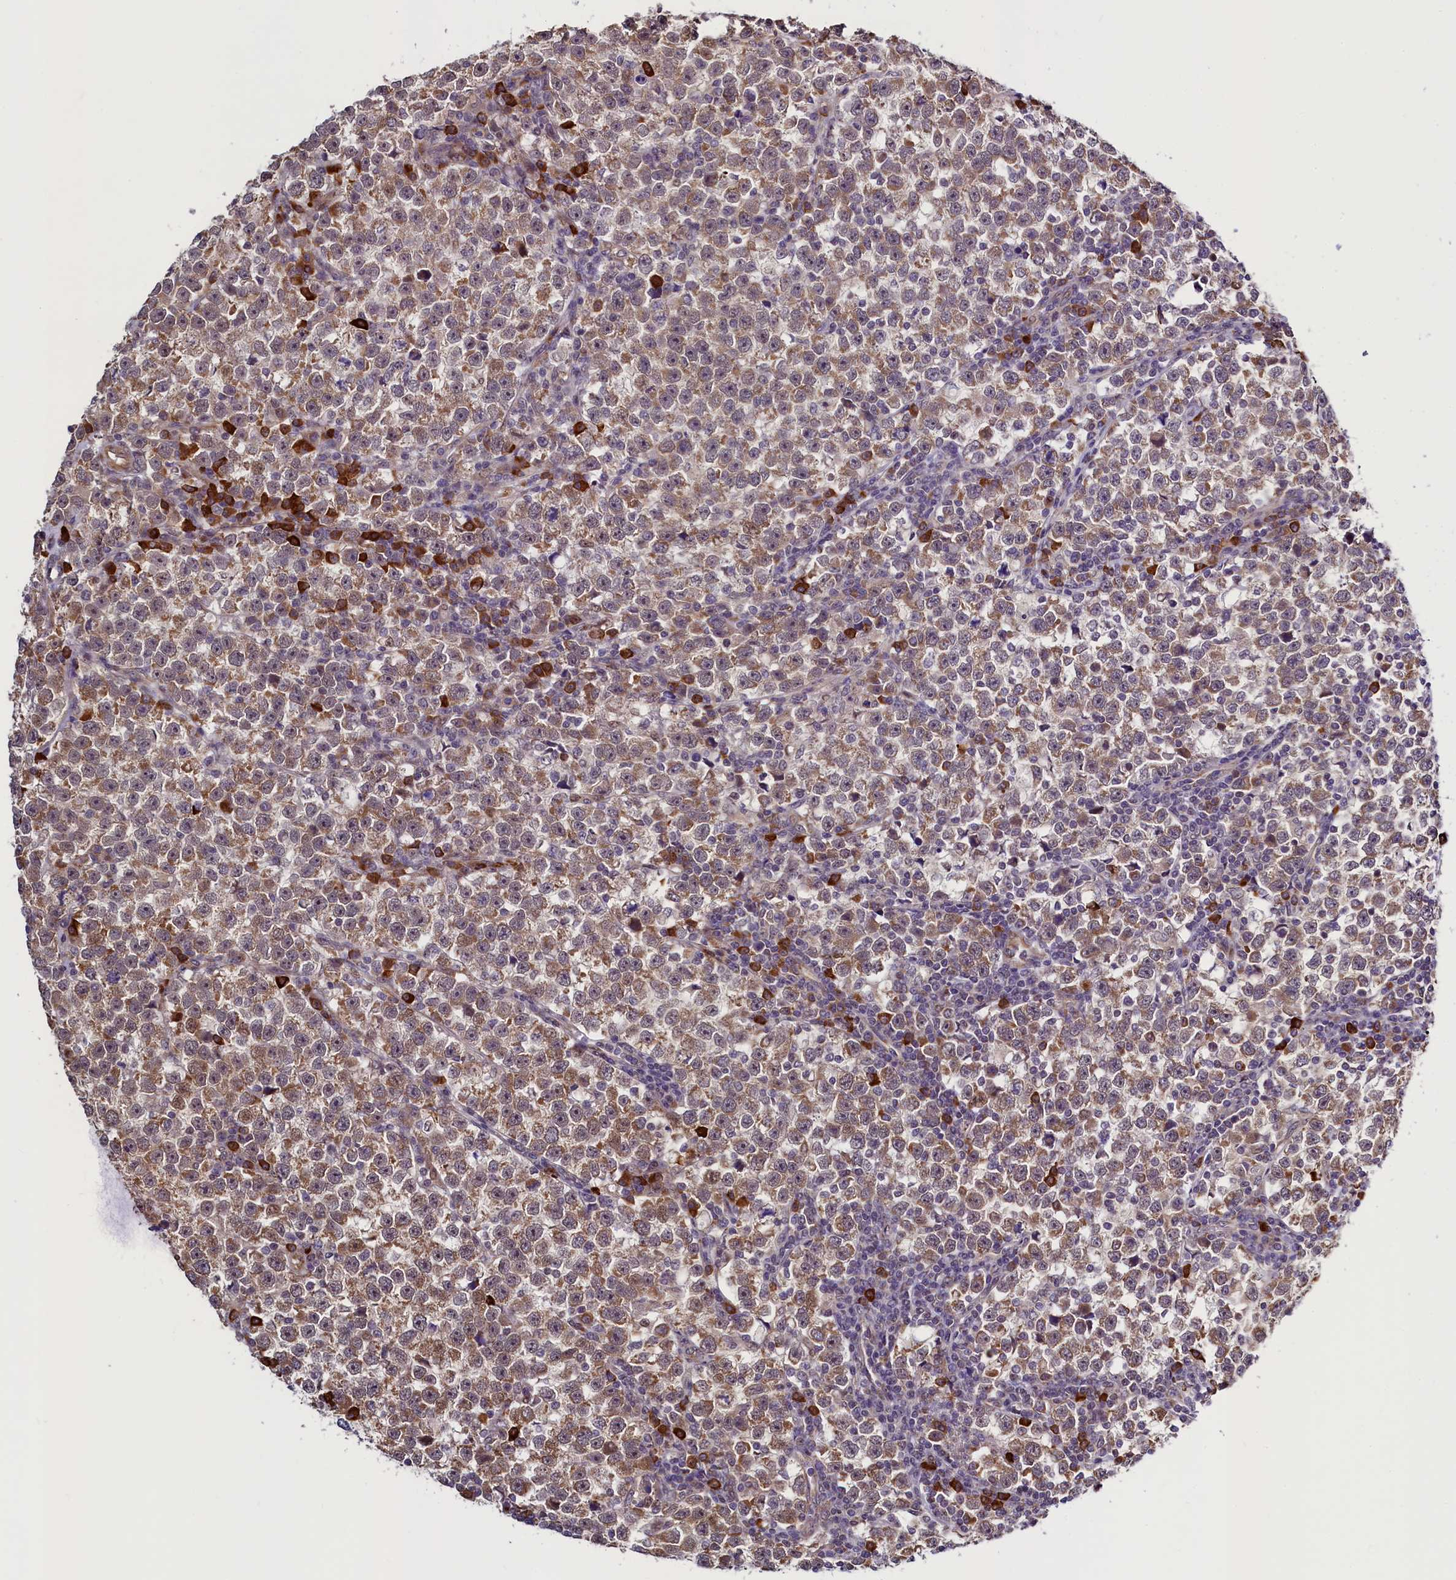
{"staining": {"intensity": "moderate", "quantity": ">75%", "location": "cytoplasmic/membranous"}, "tissue": "testis cancer", "cell_type": "Tumor cells", "image_type": "cancer", "snomed": [{"axis": "morphology", "description": "Normal tissue, NOS"}, {"axis": "morphology", "description": "Seminoma, NOS"}, {"axis": "topography", "description": "Testis"}], "caption": "Approximately >75% of tumor cells in testis cancer display moderate cytoplasmic/membranous protein positivity as visualized by brown immunohistochemical staining.", "gene": "RBFA", "patient": {"sex": "male", "age": 43}}